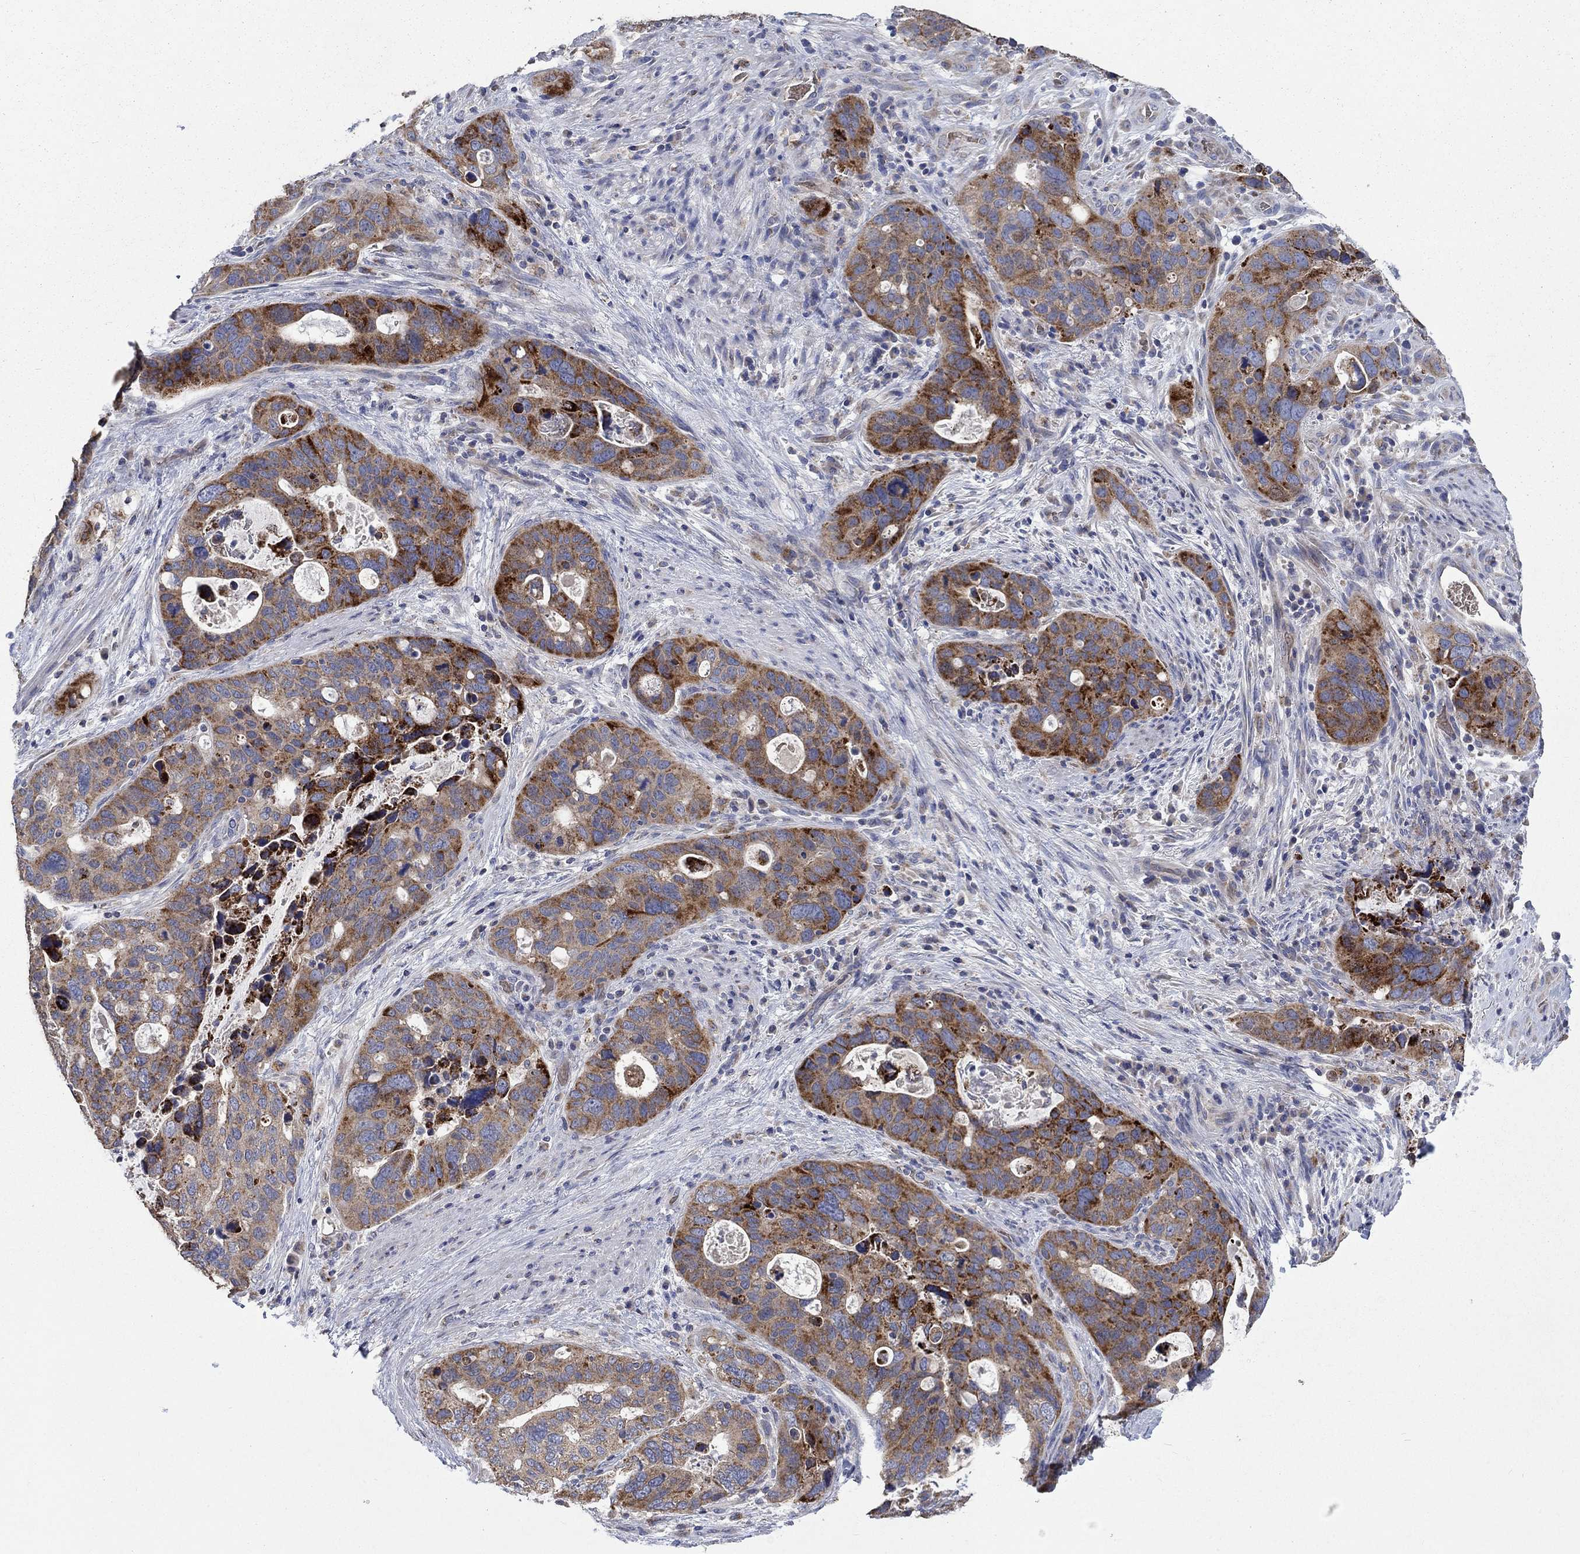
{"staining": {"intensity": "strong", "quantity": "25%-75%", "location": "cytoplasmic/membranous"}, "tissue": "stomach cancer", "cell_type": "Tumor cells", "image_type": "cancer", "snomed": [{"axis": "morphology", "description": "Adenocarcinoma, NOS"}, {"axis": "topography", "description": "Stomach"}], "caption": "Stomach adenocarcinoma stained with a brown dye reveals strong cytoplasmic/membranous positive expression in approximately 25%-75% of tumor cells.", "gene": "UGT8", "patient": {"sex": "male", "age": 54}}